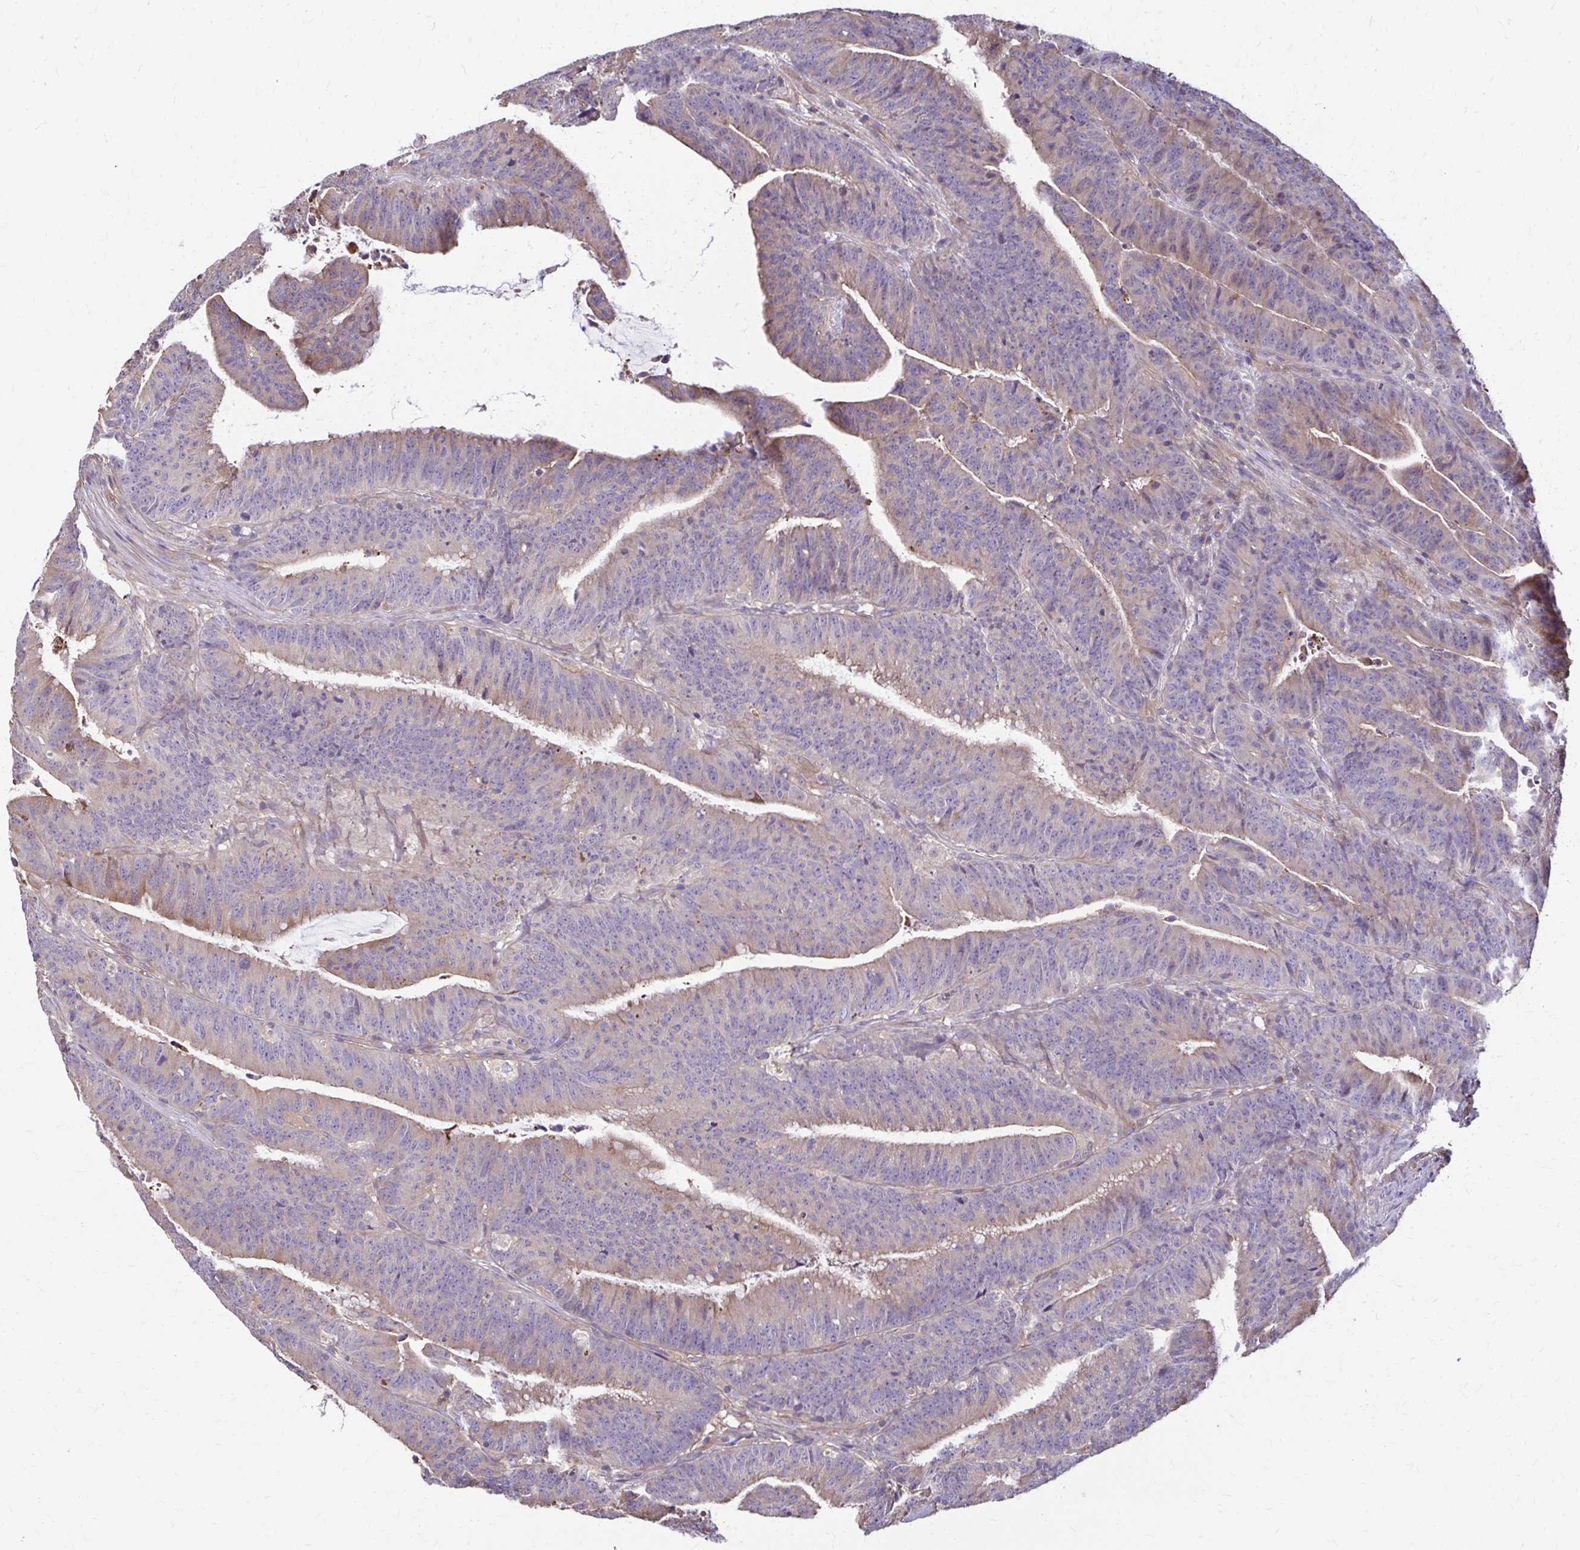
{"staining": {"intensity": "weak", "quantity": "25%-75%", "location": "cytoplasmic/membranous"}, "tissue": "colorectal cancer", "cell_type": "Tumor cells", "image_type": "cancer", "snomed": [{"axis": "morphology", "description": "Adenocarcinoma, NOS"}, {"axis": "topography", "description": "Colon"}], "caption": "Brown immunohistochemical staining in human adenocarcinoma (colorectal) demonstrates weak cytoplasmic/membranous staining in about 25%-75% of tumor cells.", "gene": "DSP", "patient": {"sex": "female", "age": 78}}